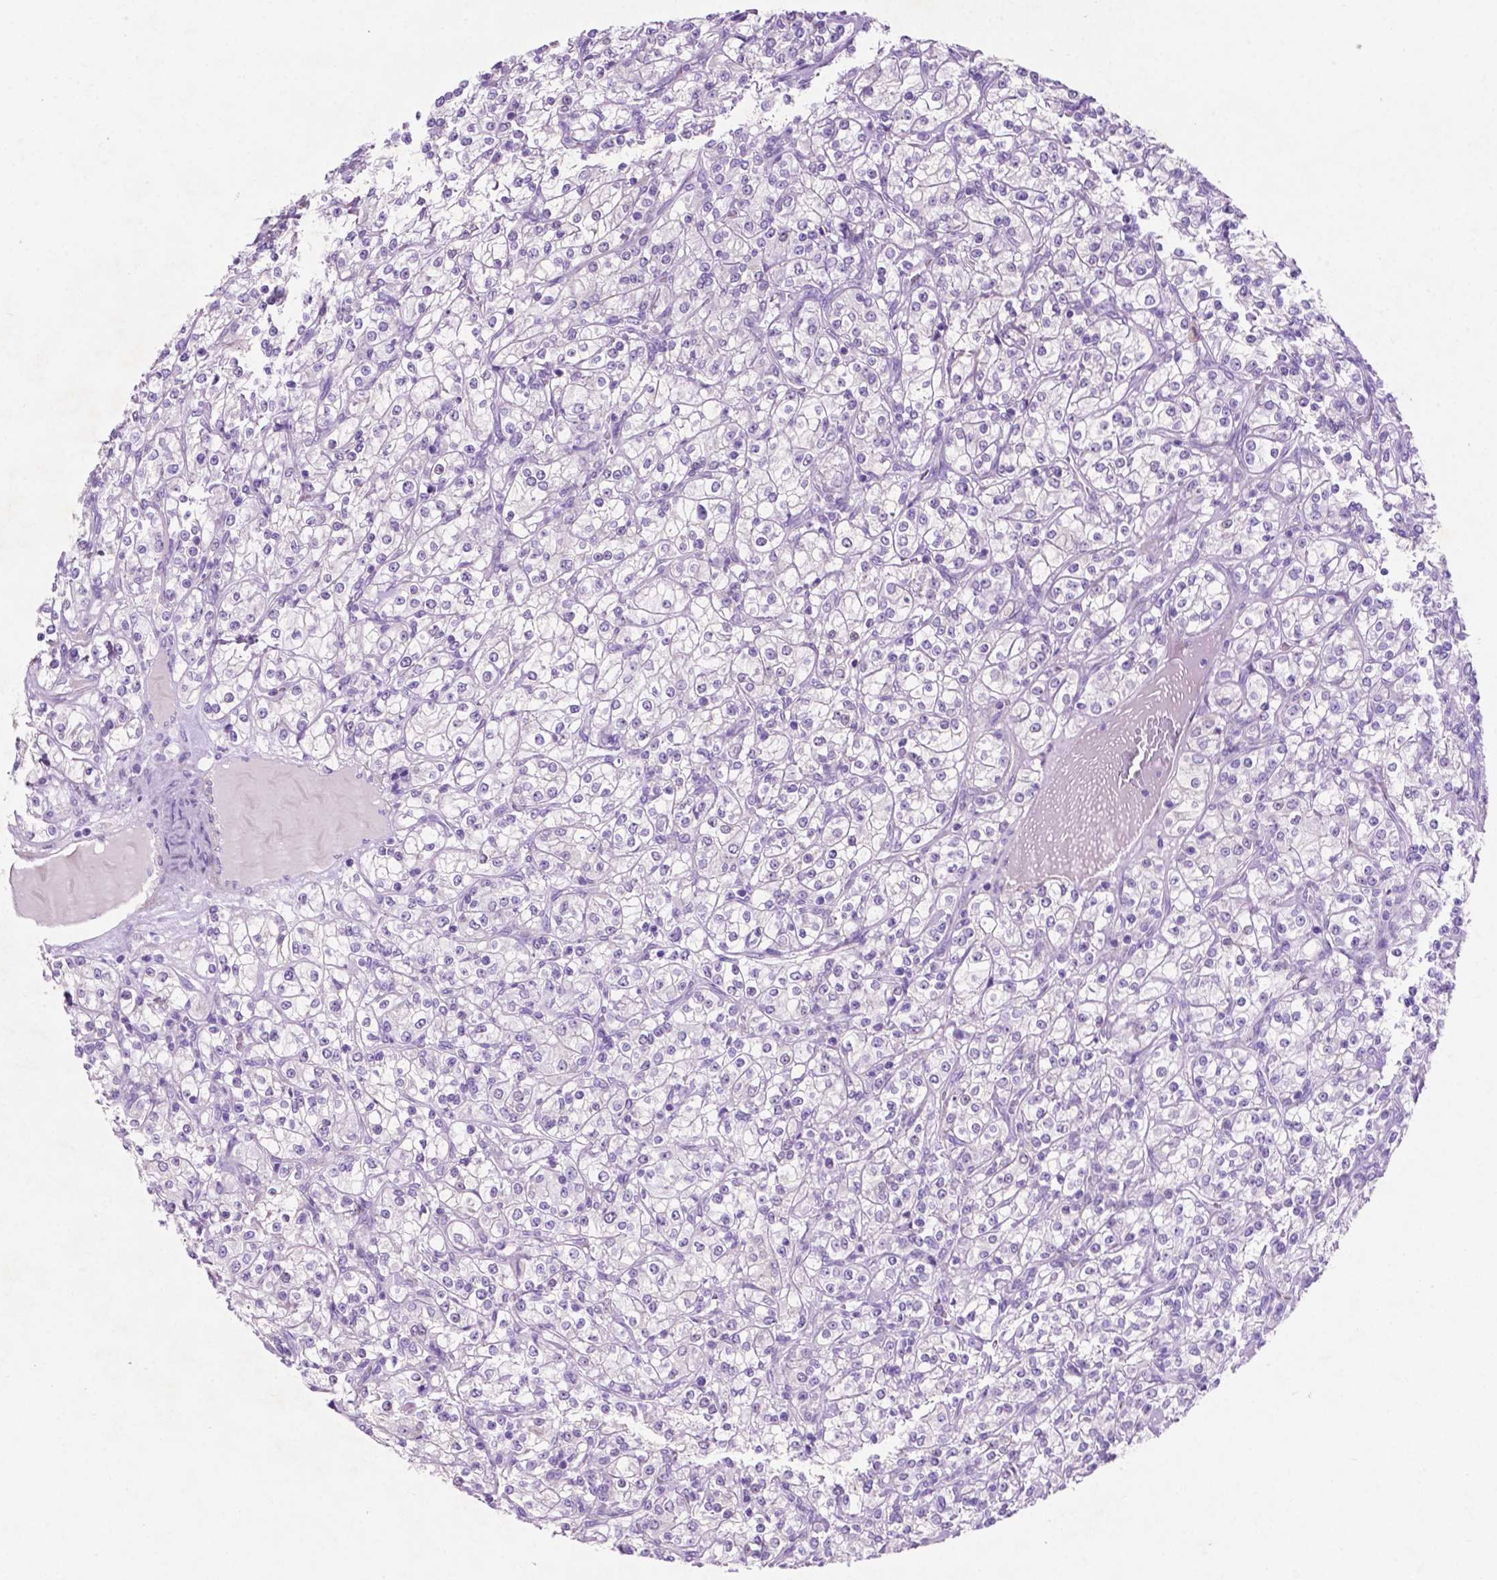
{"staining": {"intensity": "negative", "quantity": "none", "location": "none"}, "tissue": "renal cancer", "cell_type": "Tumor cells", "image_type": "cancer", "snomed": [{"axis": "morphology", "description": "Adenocarcinoma, NOS"}, {"axis": "topography", "description": "Kidney"}], "caption": "This is an immunohistochemistry micrograph of renal cancer. There is no expression in tumor cells.", "gene": "ASPG", "patient": {"sex": "male", "age": 77}}